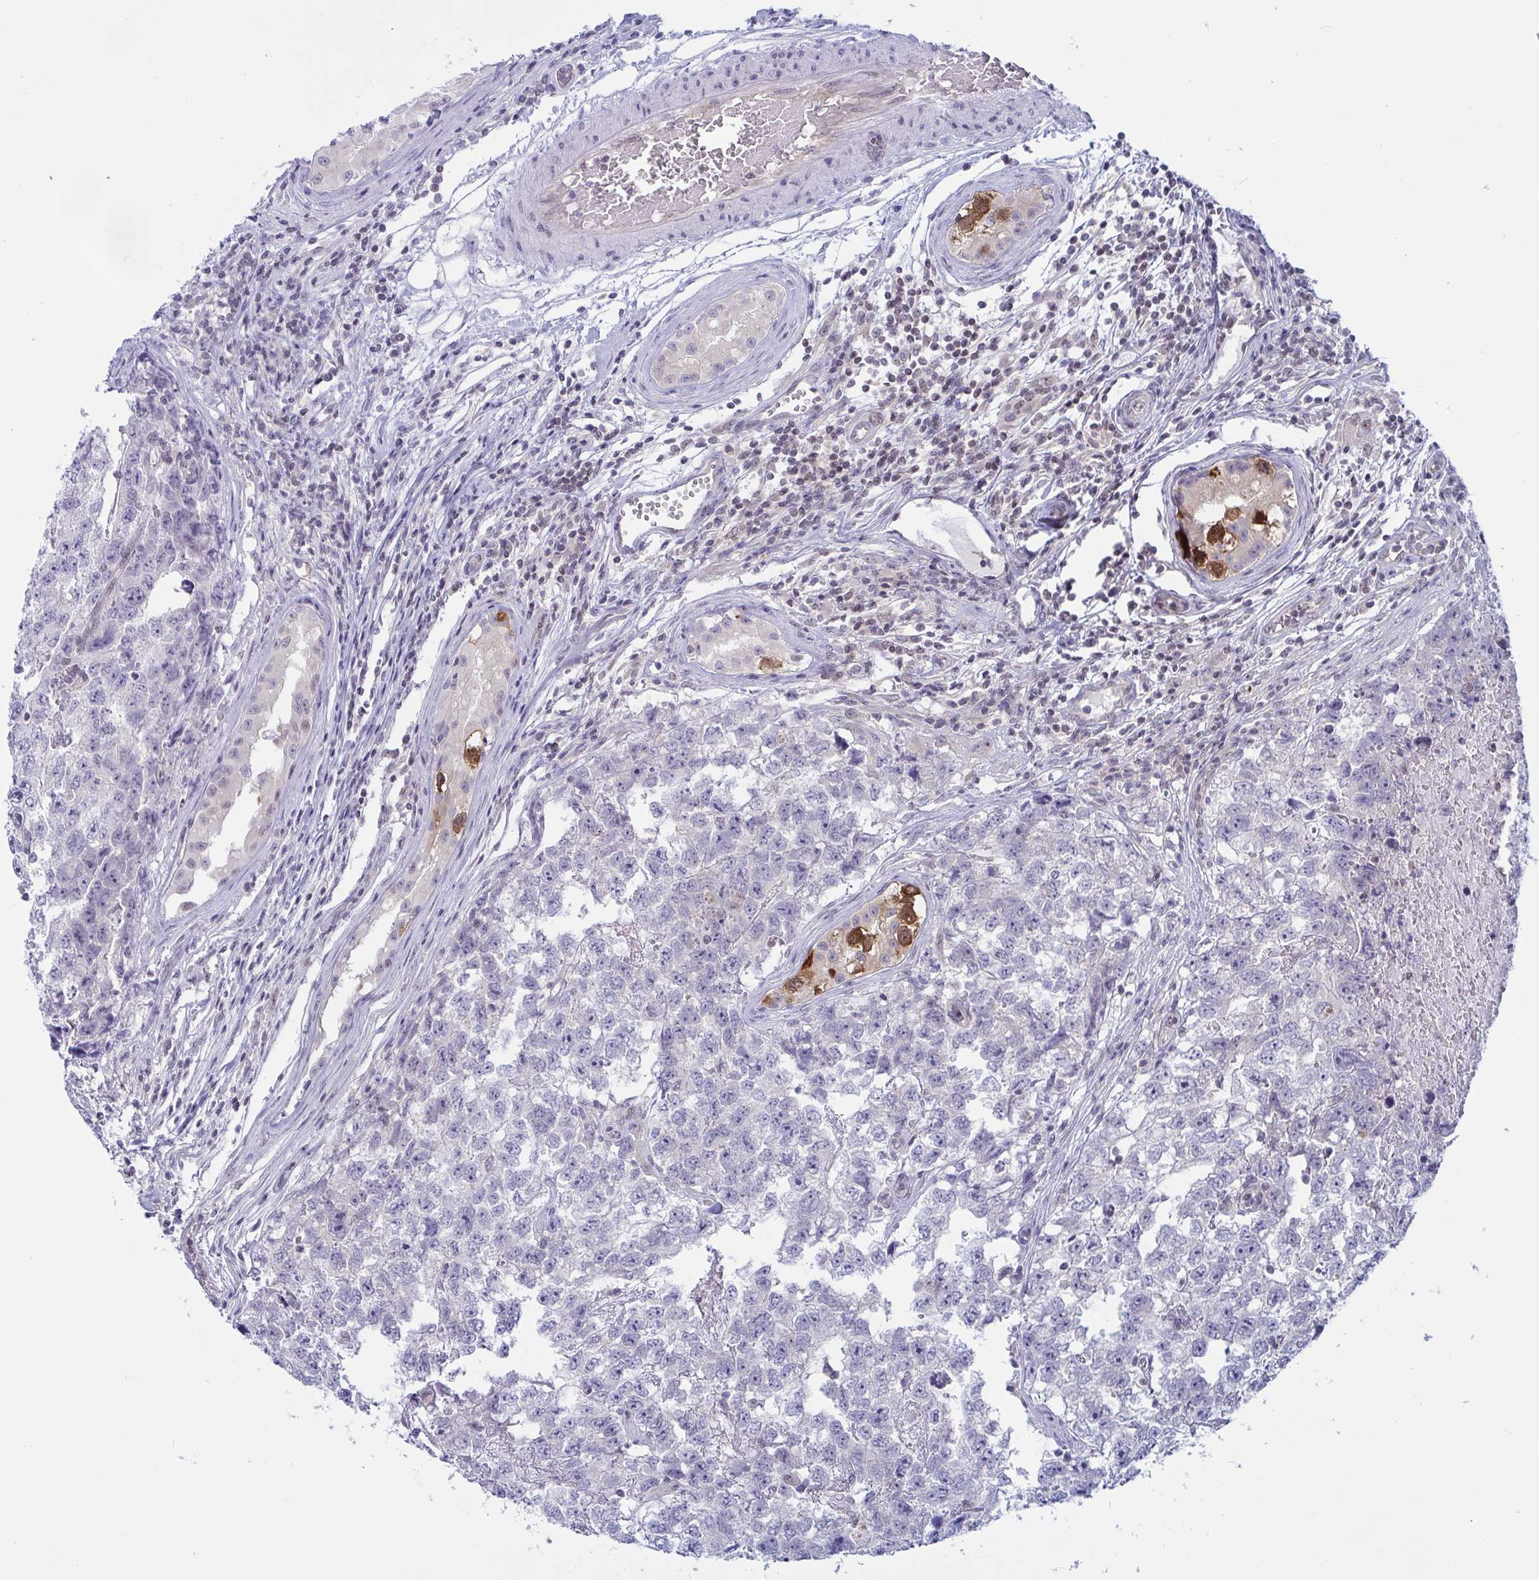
{"staining": {"intensity": "negative", "quantity": "none", "location": "none"}, "tissue": "testis cancer", "cell_type": "Tumor cells", "image_type": "cancer", "snomed": [{"axis": "morphology", "description": "Carcinoma, Embryonal, NOS"}, {"axis": "topography", "description": "Testis"}], "caption": "DAB (3,3'-diaminobenzidine) immunohistochemical staining of testis cancer displays no significant staining in tumor cells. (DAB immunohistochemistry (IHC) with hematoxylin counter stain).", "gene": "TSN", "patient": {"sex": "male", "age": 22}}